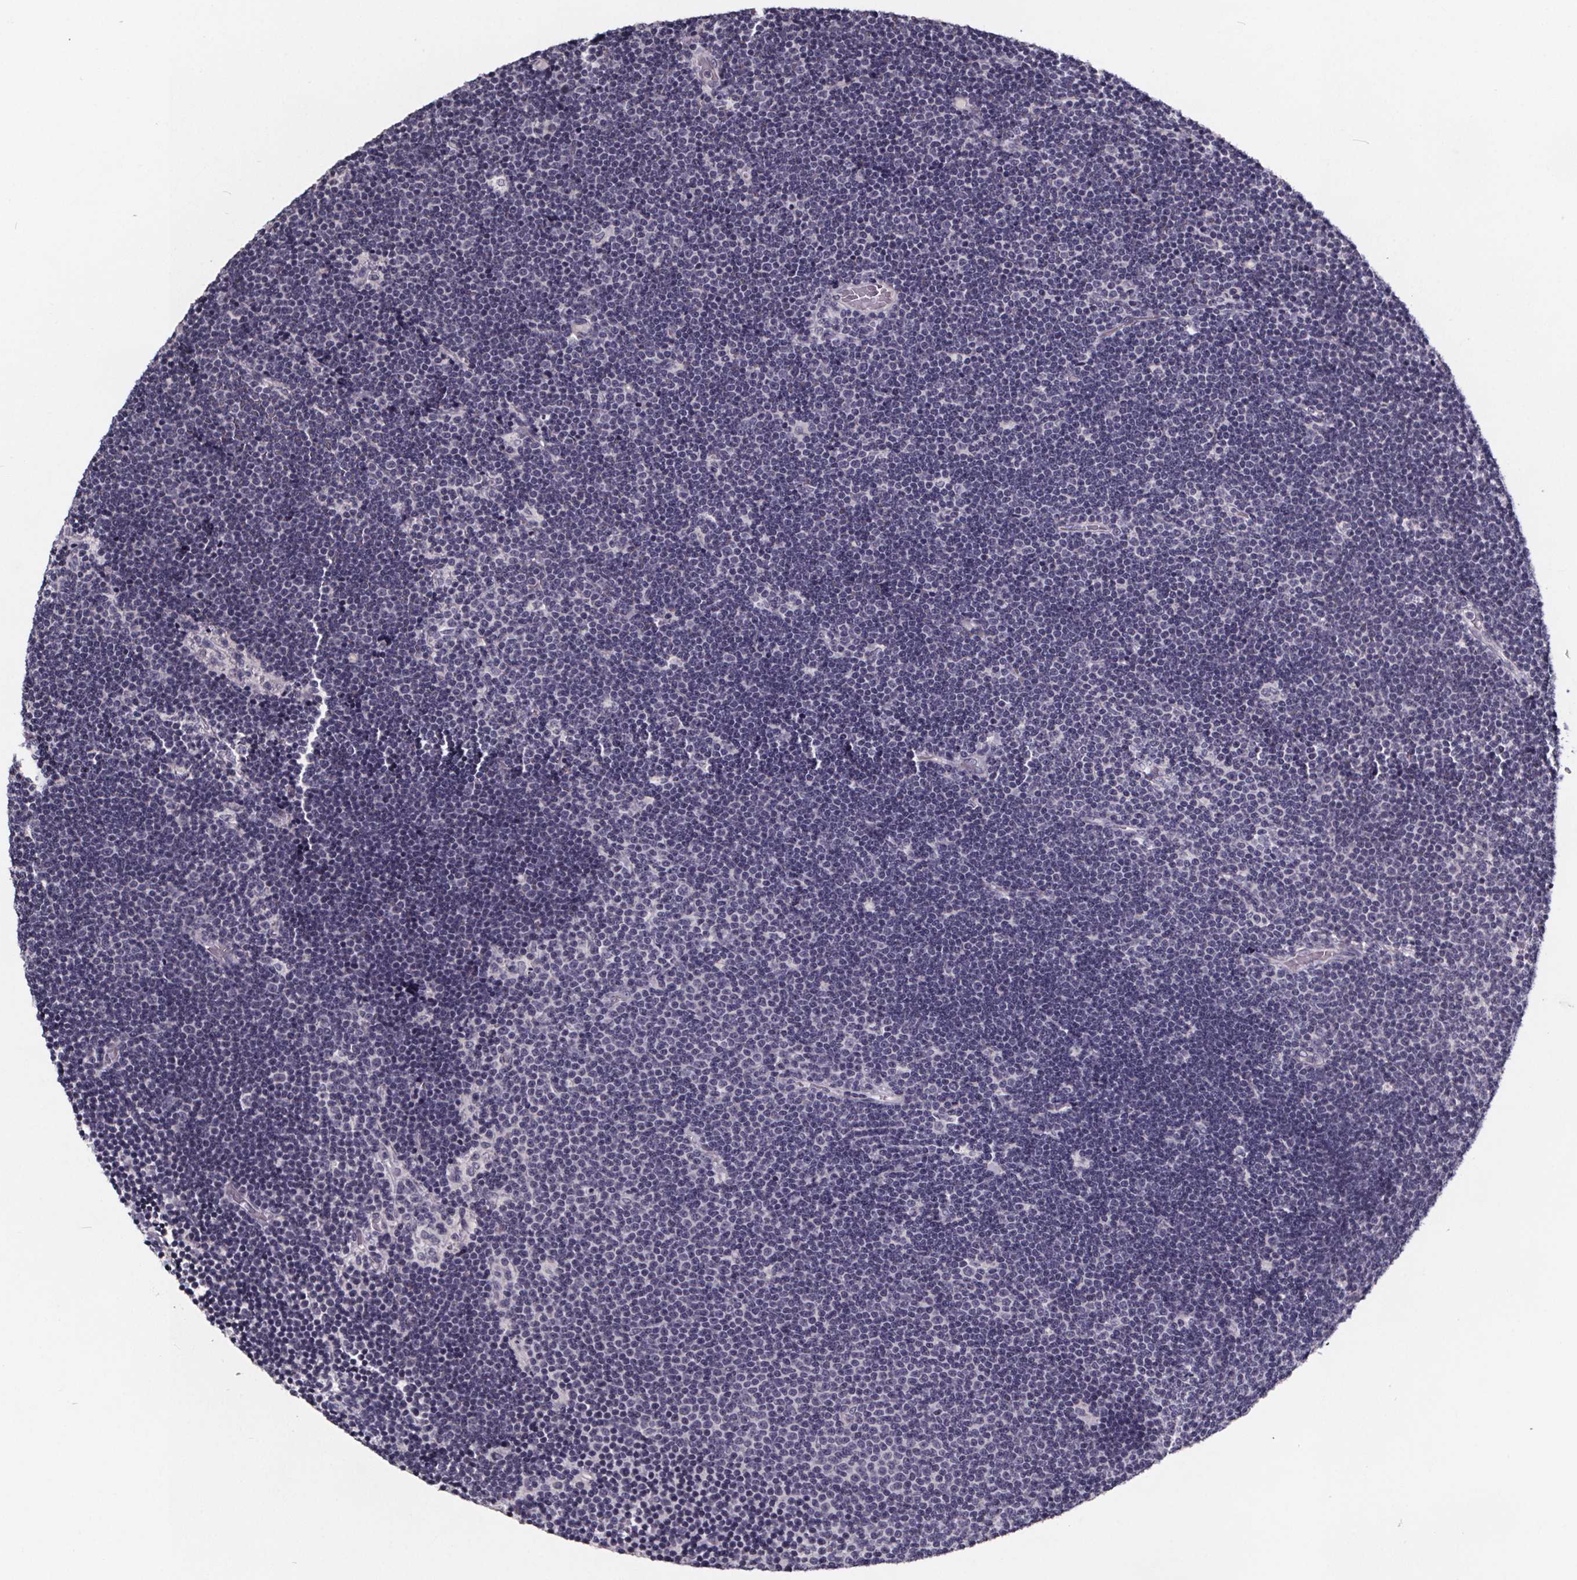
{"staining": {"intensity": "negative", "quantity": "none", "location": "none"}, "tissue": "lymphoma", "cell_type": "Tumor cells", "image_type": "cancer", "snomed": [{"axis": "morphology", "description": "Malignant lymphoma, non-Hodgkin's type, Low grade"}, {"axis": "topography", "description": "Brain"}], "caption": "High magnification brightfield microscopy of lymphoma stained with DAB (3,3'-diaminobenzidine) (brown) and counterstained with hematoxylin (blue): tumor cells show no significant positivity. (Stains: DAB immunohistochemistry (IHC) with hematoxylin counter stain, Microscopy: brightfield microscopy at high magnification).", "gene": "AR", "patient": {"sex": "female", "age": 66}}